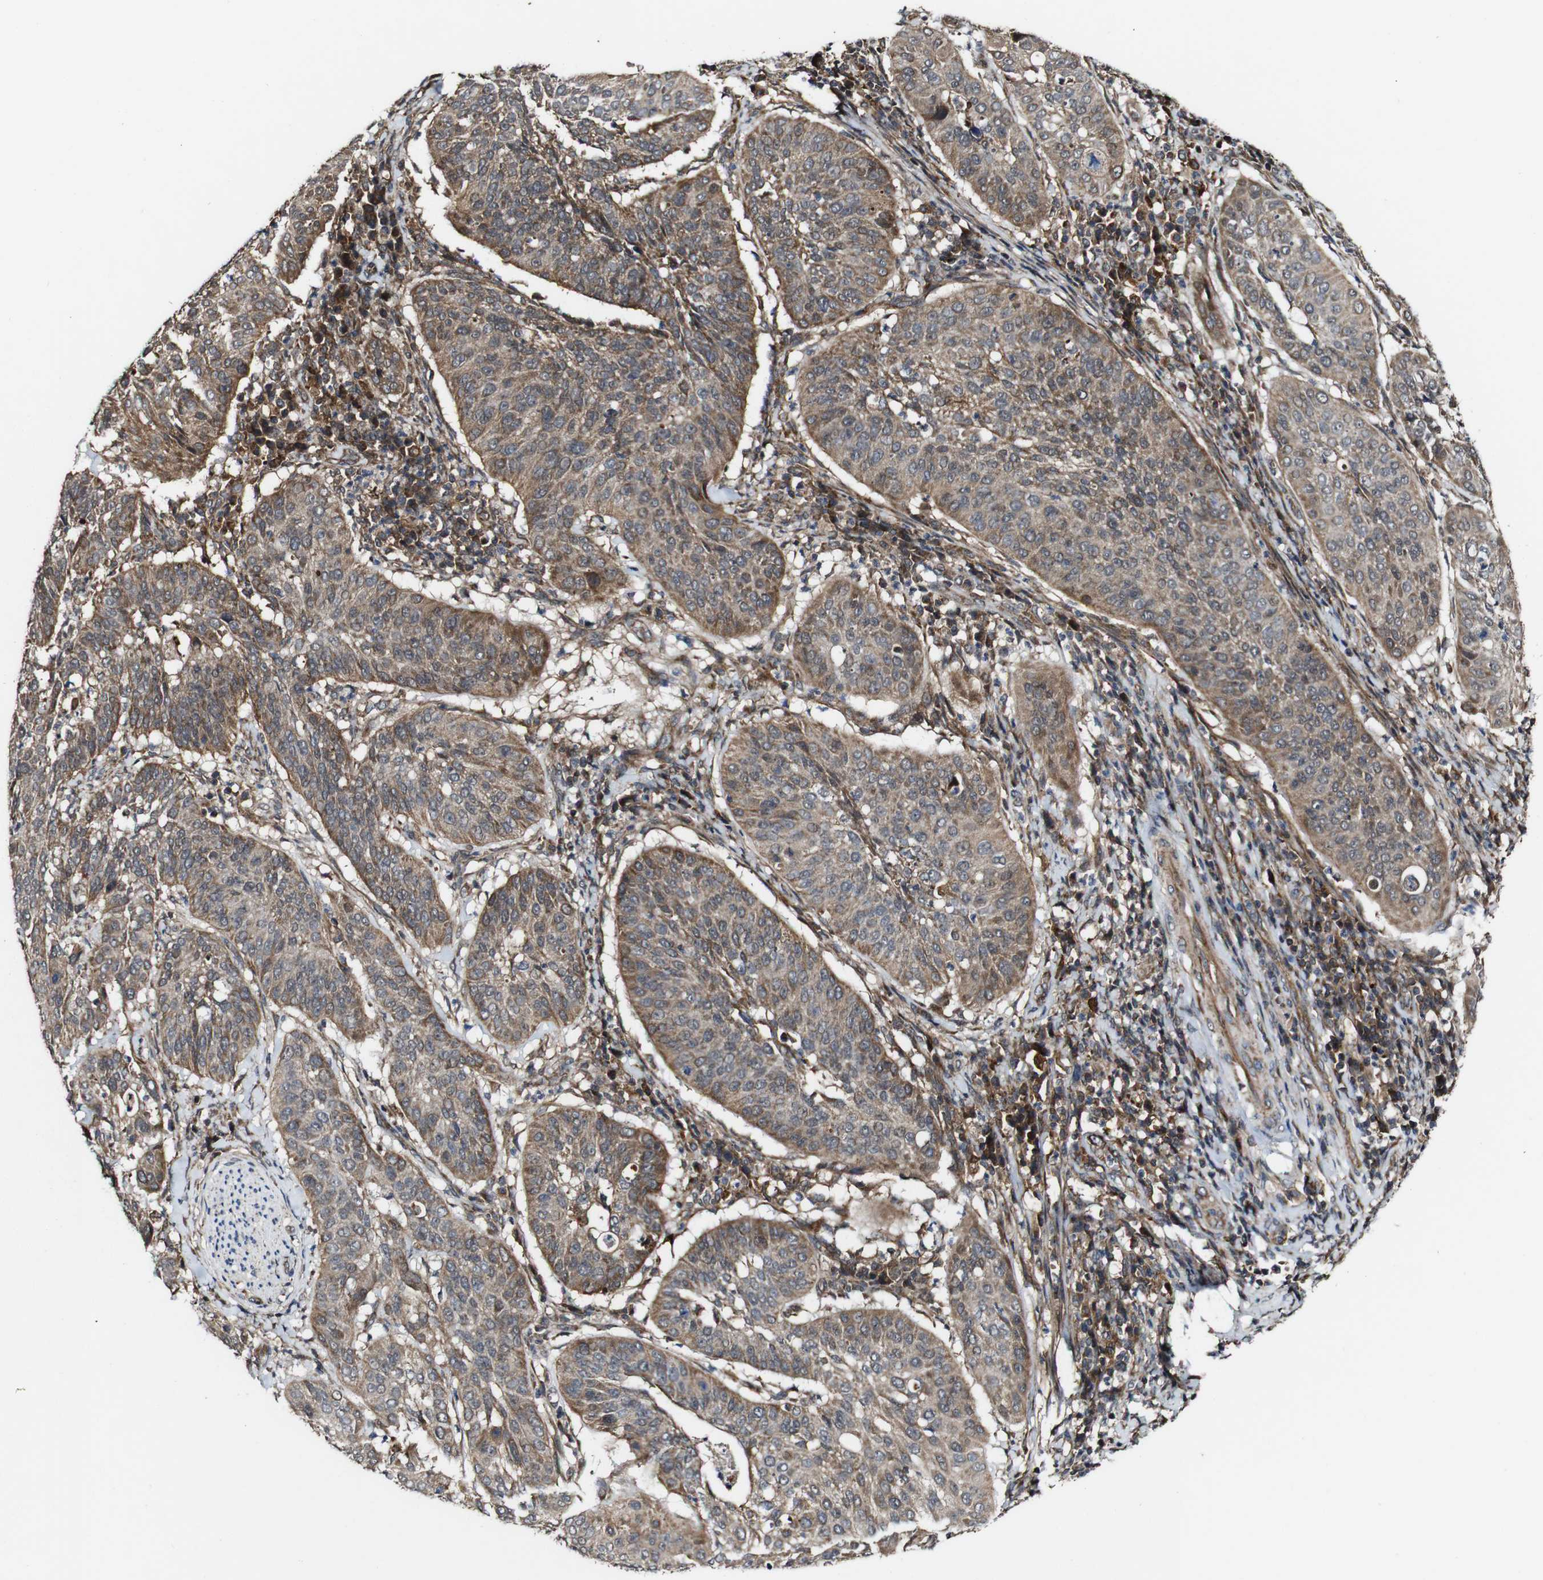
{"staining": {"intensity": "moderate", "quantity": ">75%", "location": "cytoplasmic/membranous"}, "tissue": "cervical cancer", "cell_type": "Tumor cells", "image_type": "cancer", "snomed": [{"axis": "morphology", "description": "Normal tissue, NOS"}, {"axis": "morphology", "description": "Squamous cell carcinoma, NOS"}, {"axis": "topography", "description": "Cervix"}], "caption": "Brown immunohistochemical staining in human cervical squamous cell carcinoma displays moderate cytoplasmic/membranous staining in approximately >75% of tumor cells.", "gene": "BTN3A3", "patient": {"sex": "female", "age": 39}}